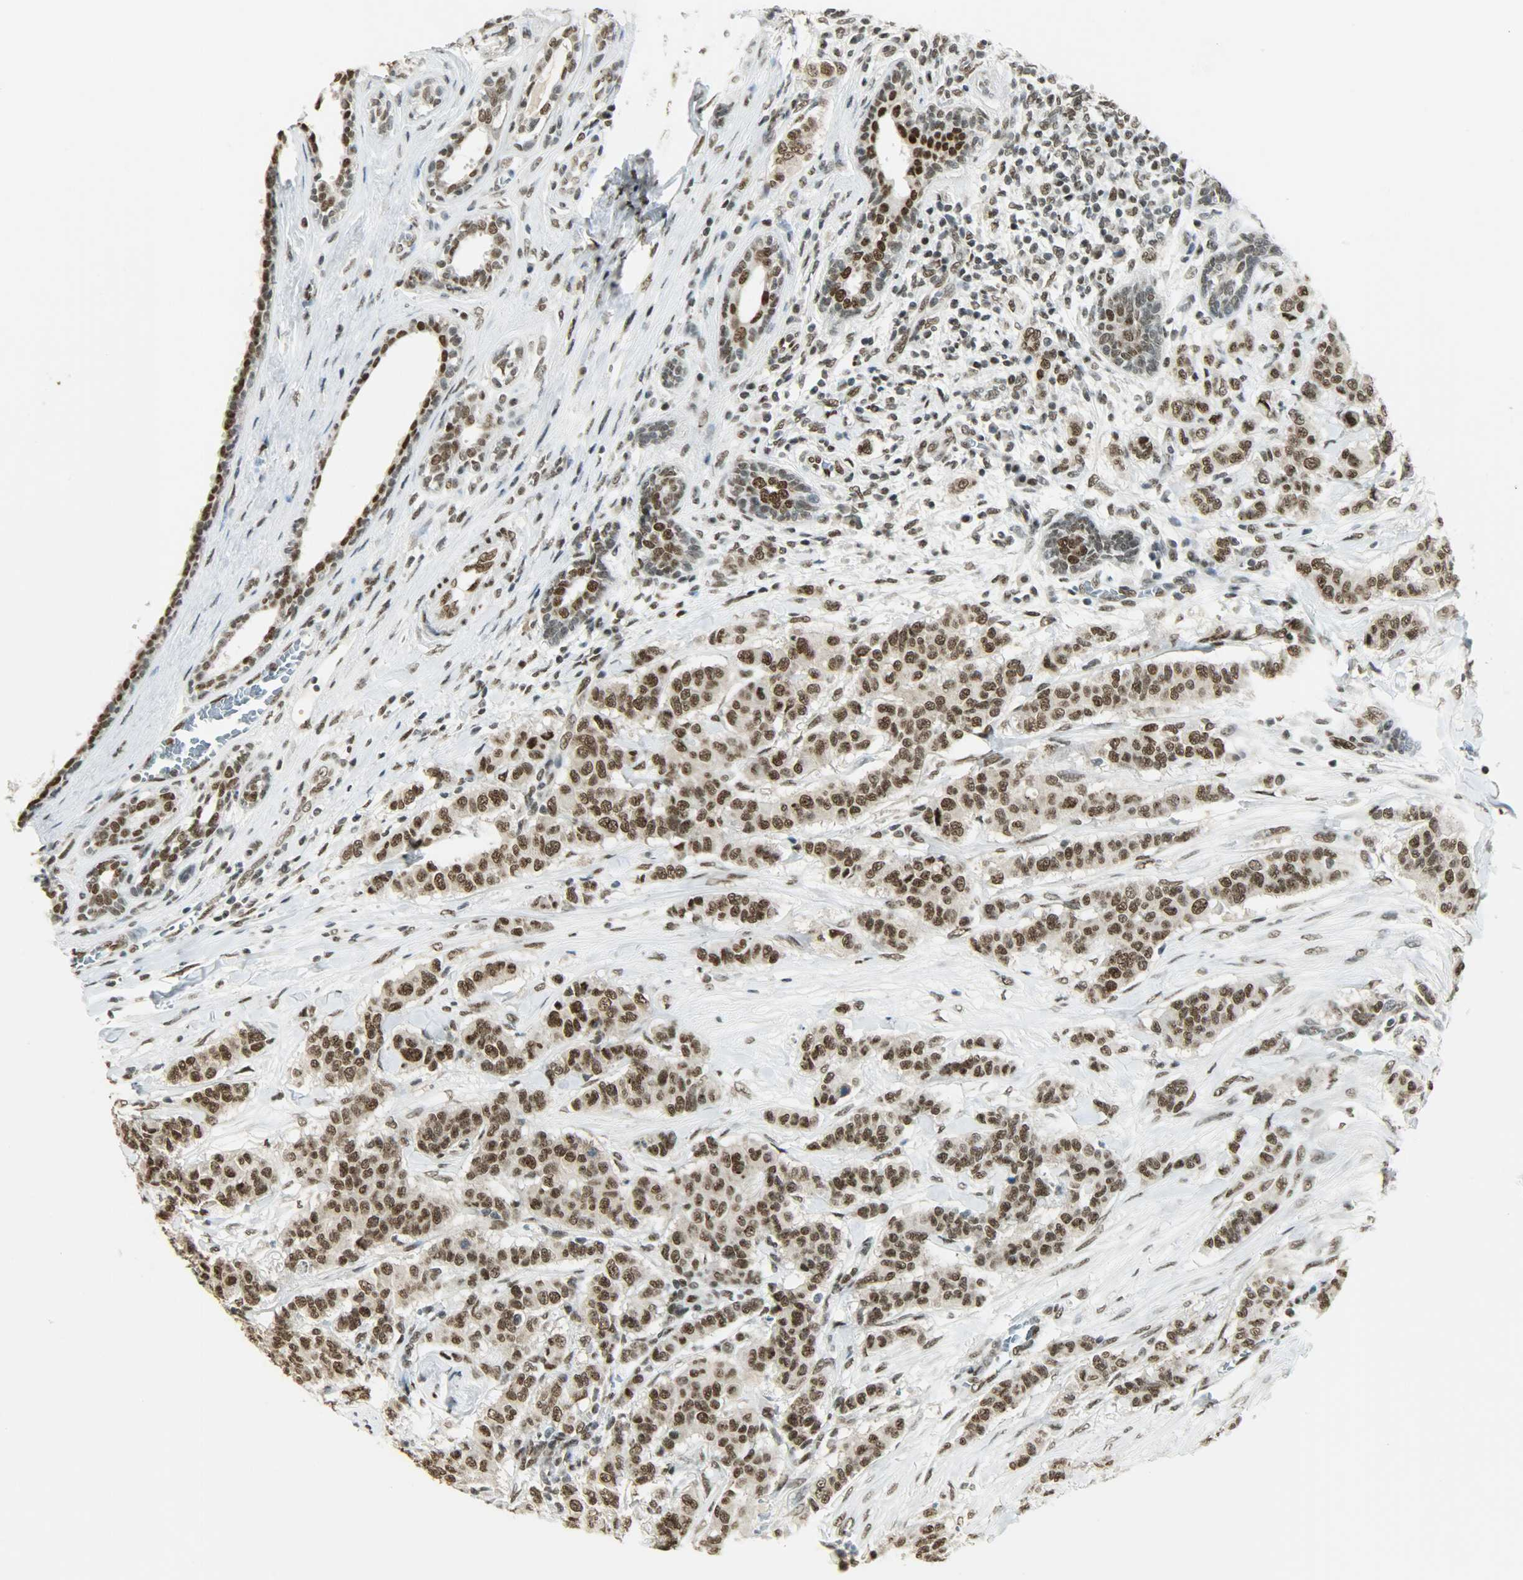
{"staining": {"intensity": "strong", "quantity": ">75%", "location": "nuclear"}, "tissue": "breast cancer", "cell_type": "Tumor cells", "image_type": "cancer", "snomed": [{"axis": "morphology", "description": "Duct carcinoma"}, {"axis": "topography", "description": "Breast"}], "caption": "Breast invasive ductal carcinoma stained with IHC exhibits strong nuclear staining in about >75% of tumor cells.", "gene": "MYEF2", "patient": {"sex": "female", "age": 40}}